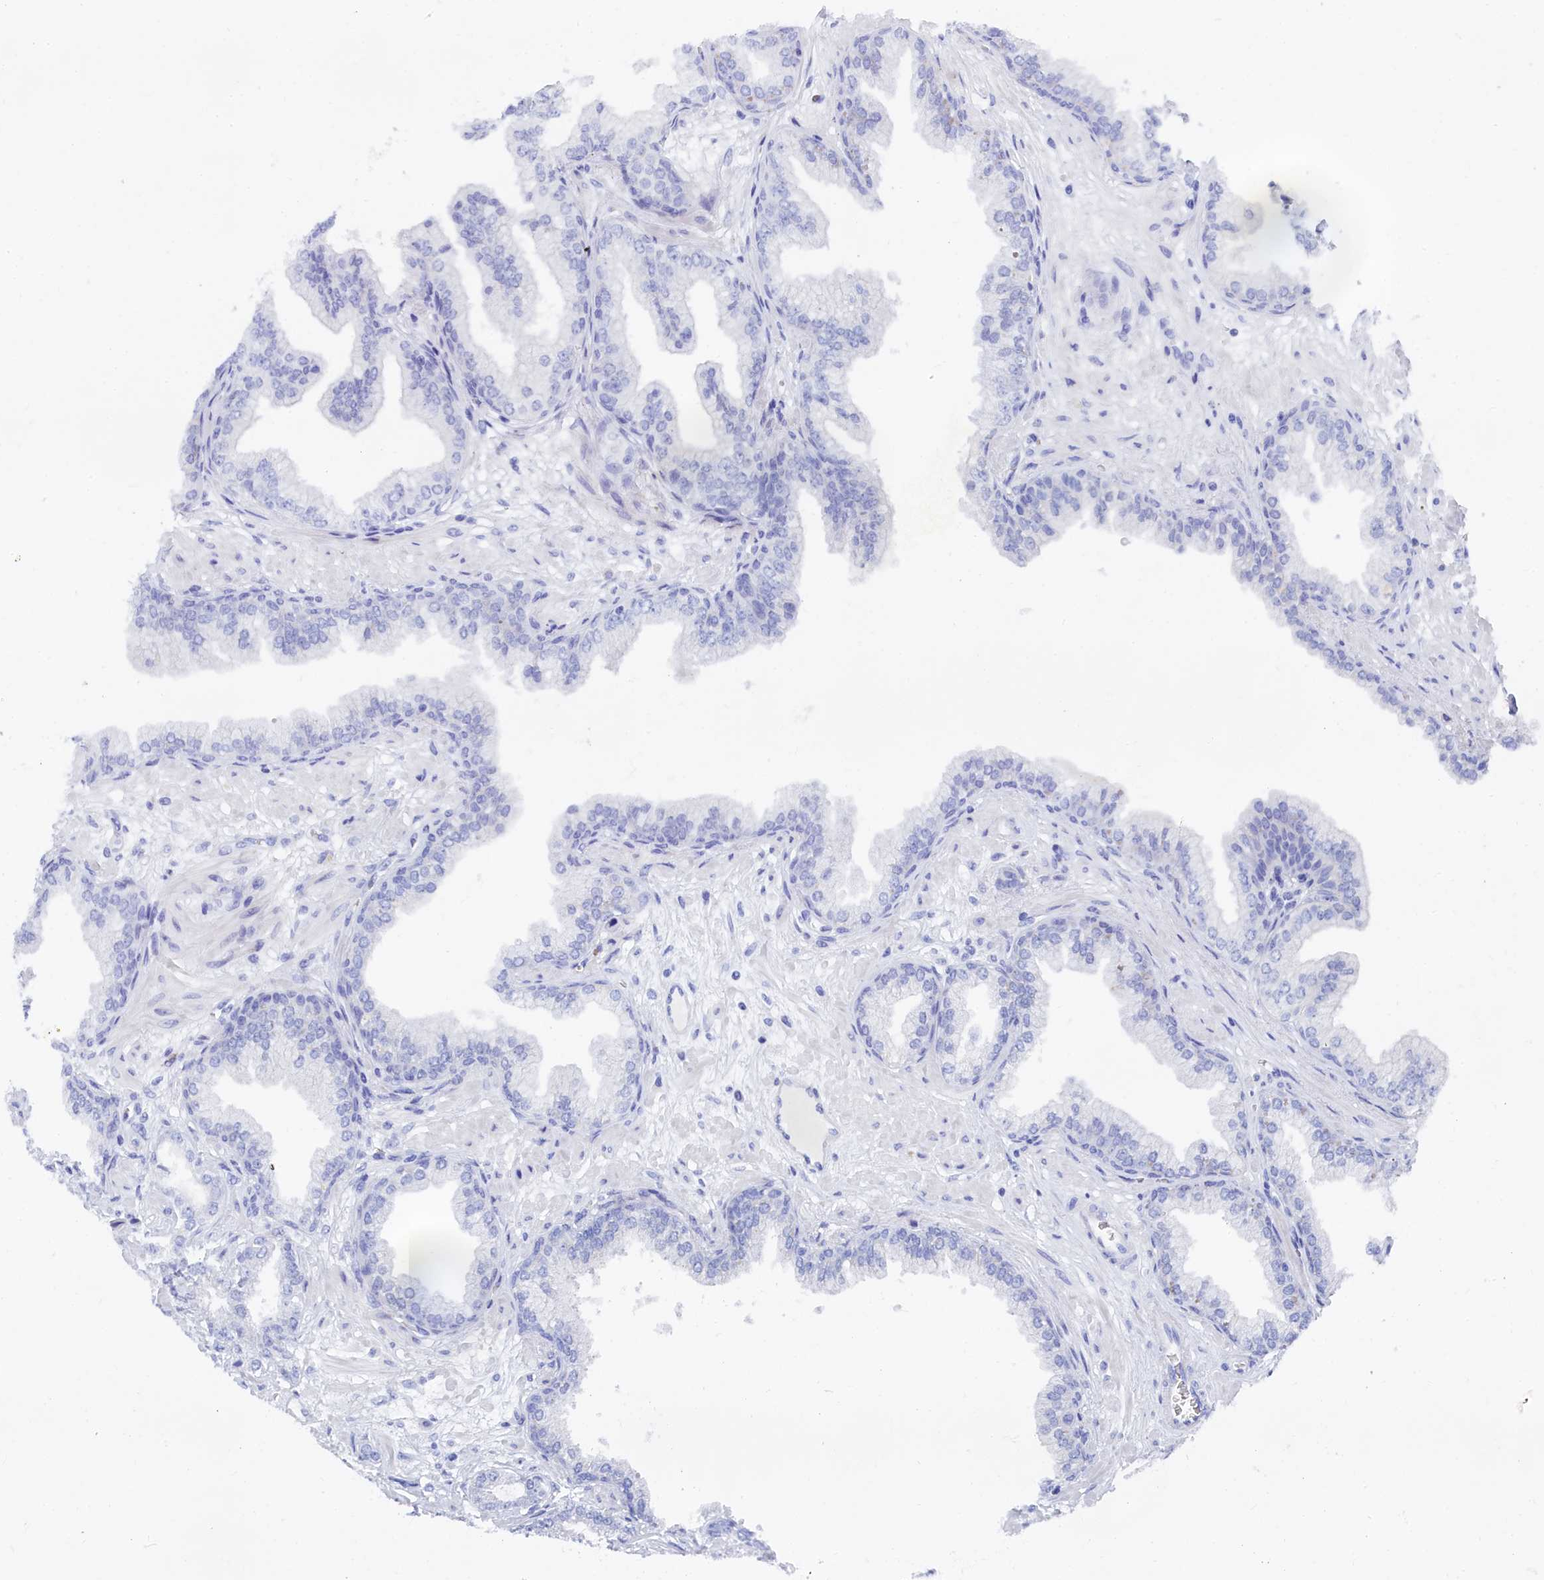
{"staining": {"intensity": "negative", "quantity": "none", "location": "none"}, "tissue": "prostate cancer", "cell_type": "Tumor cells", "image_type": "cancer", "snomed": [{"axis": "morphology", "description": "Adenocarcinoma, Low grade"}, {"axis": "topography", "description": "Prostate"}], "caption": "The immunohistochemistry histopathology image has no significant staining in tumor cells of prostate low-grade adenocarcinoma tissue. Nuclei are stained in blue.", "gene": "TRIM10", "patient": {"sex": "male", "age": 64}}